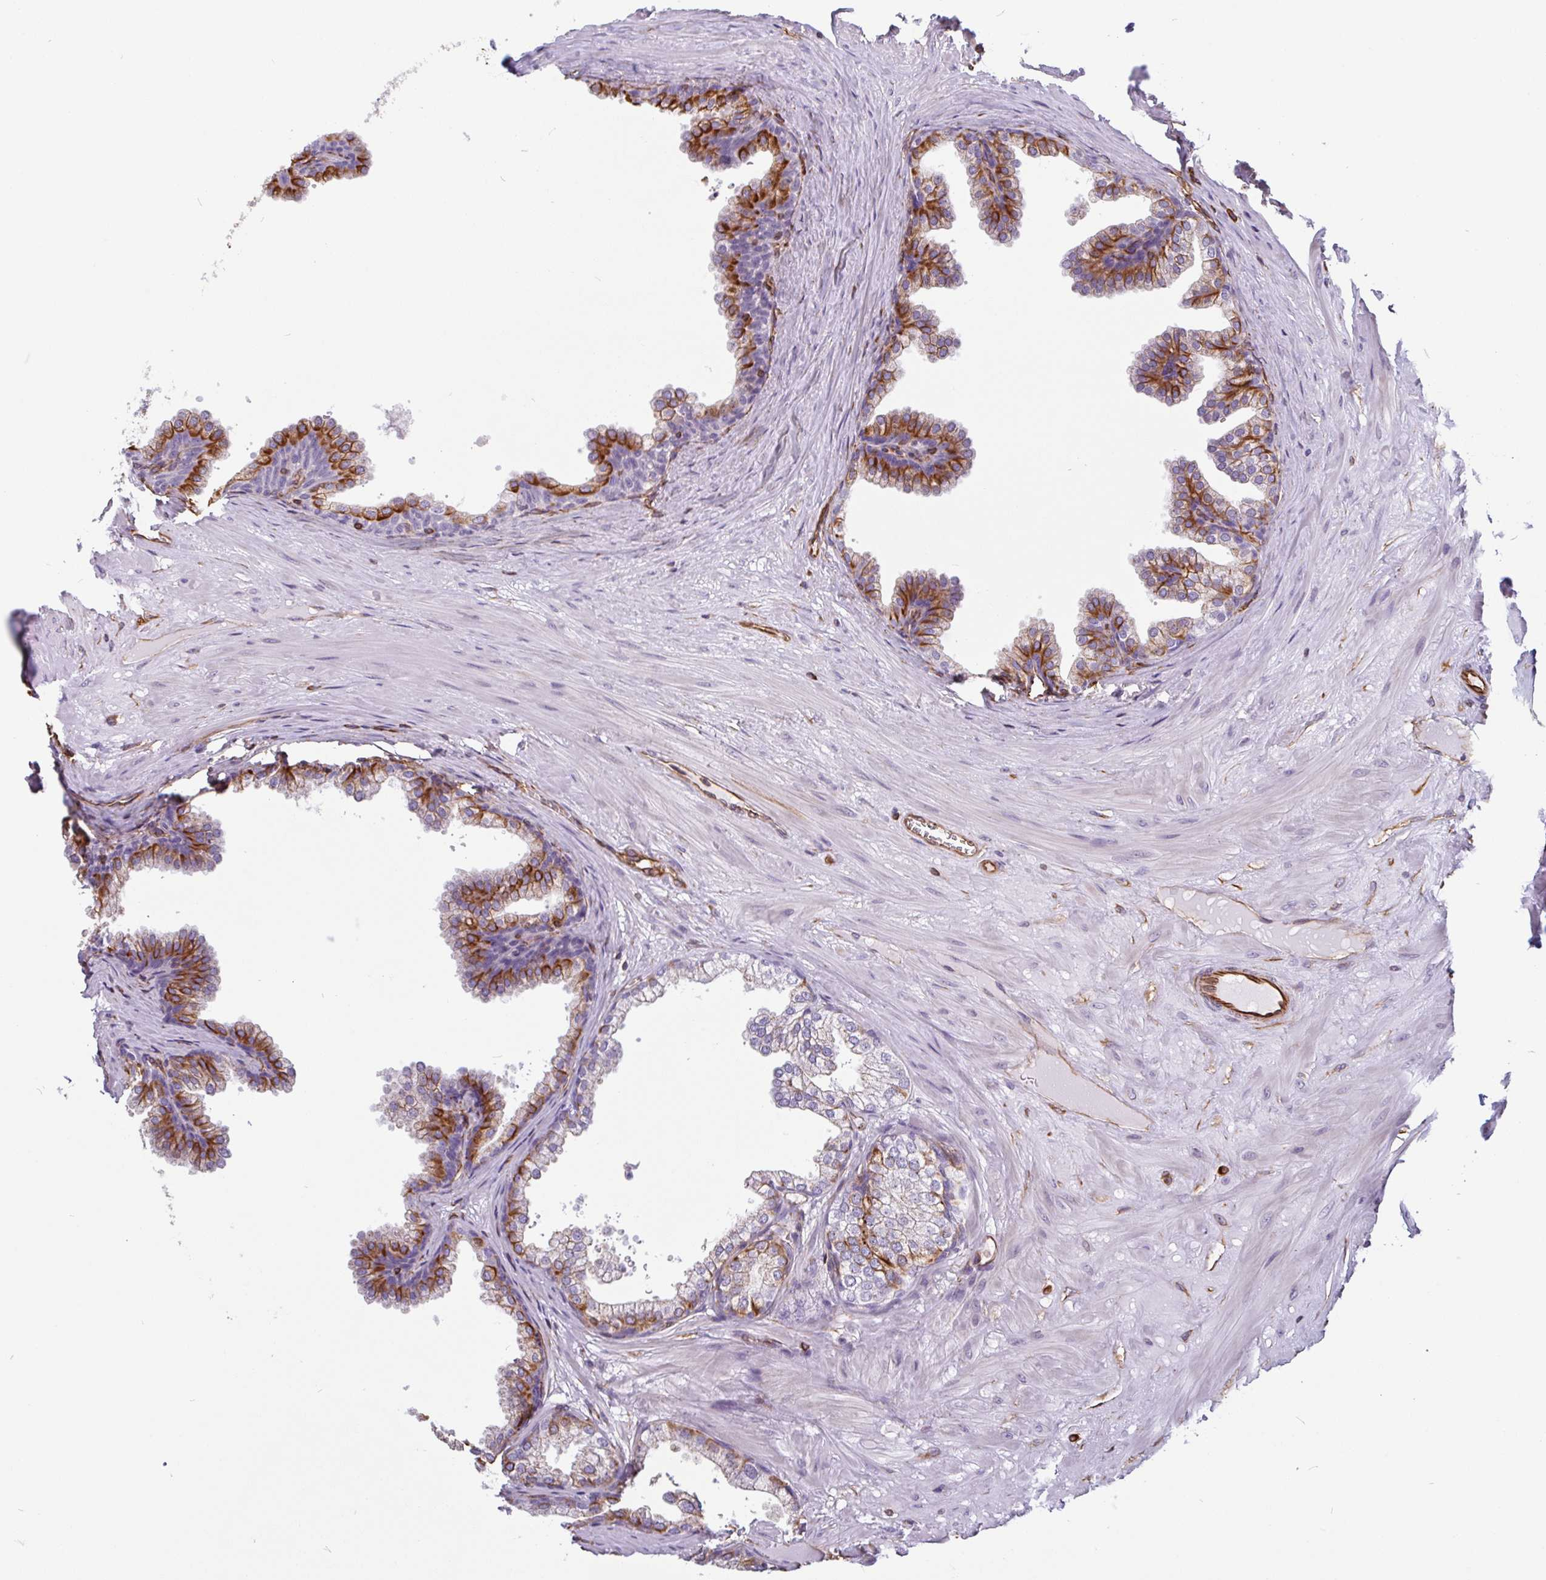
{"staining": {"intensity": "moderate", "quantity": "25%-75%", "location": "cytoplasmic/membranous"}, "tissue": "prostate", "cell_type": "Glandular cells", "image_type": "normal", "snomed": [{"axis": "morphology", "description": "Normal tissue, NOS"}, {"axis": "topography", "description": "Prostate"}], "caption": "The immunohistochemical stain shows moderate cytoplasmic/membranous expression in glandular cells of normal prostate.", "gene": "PPFIA1", "patient": {"sex": "male", "age": 37}}